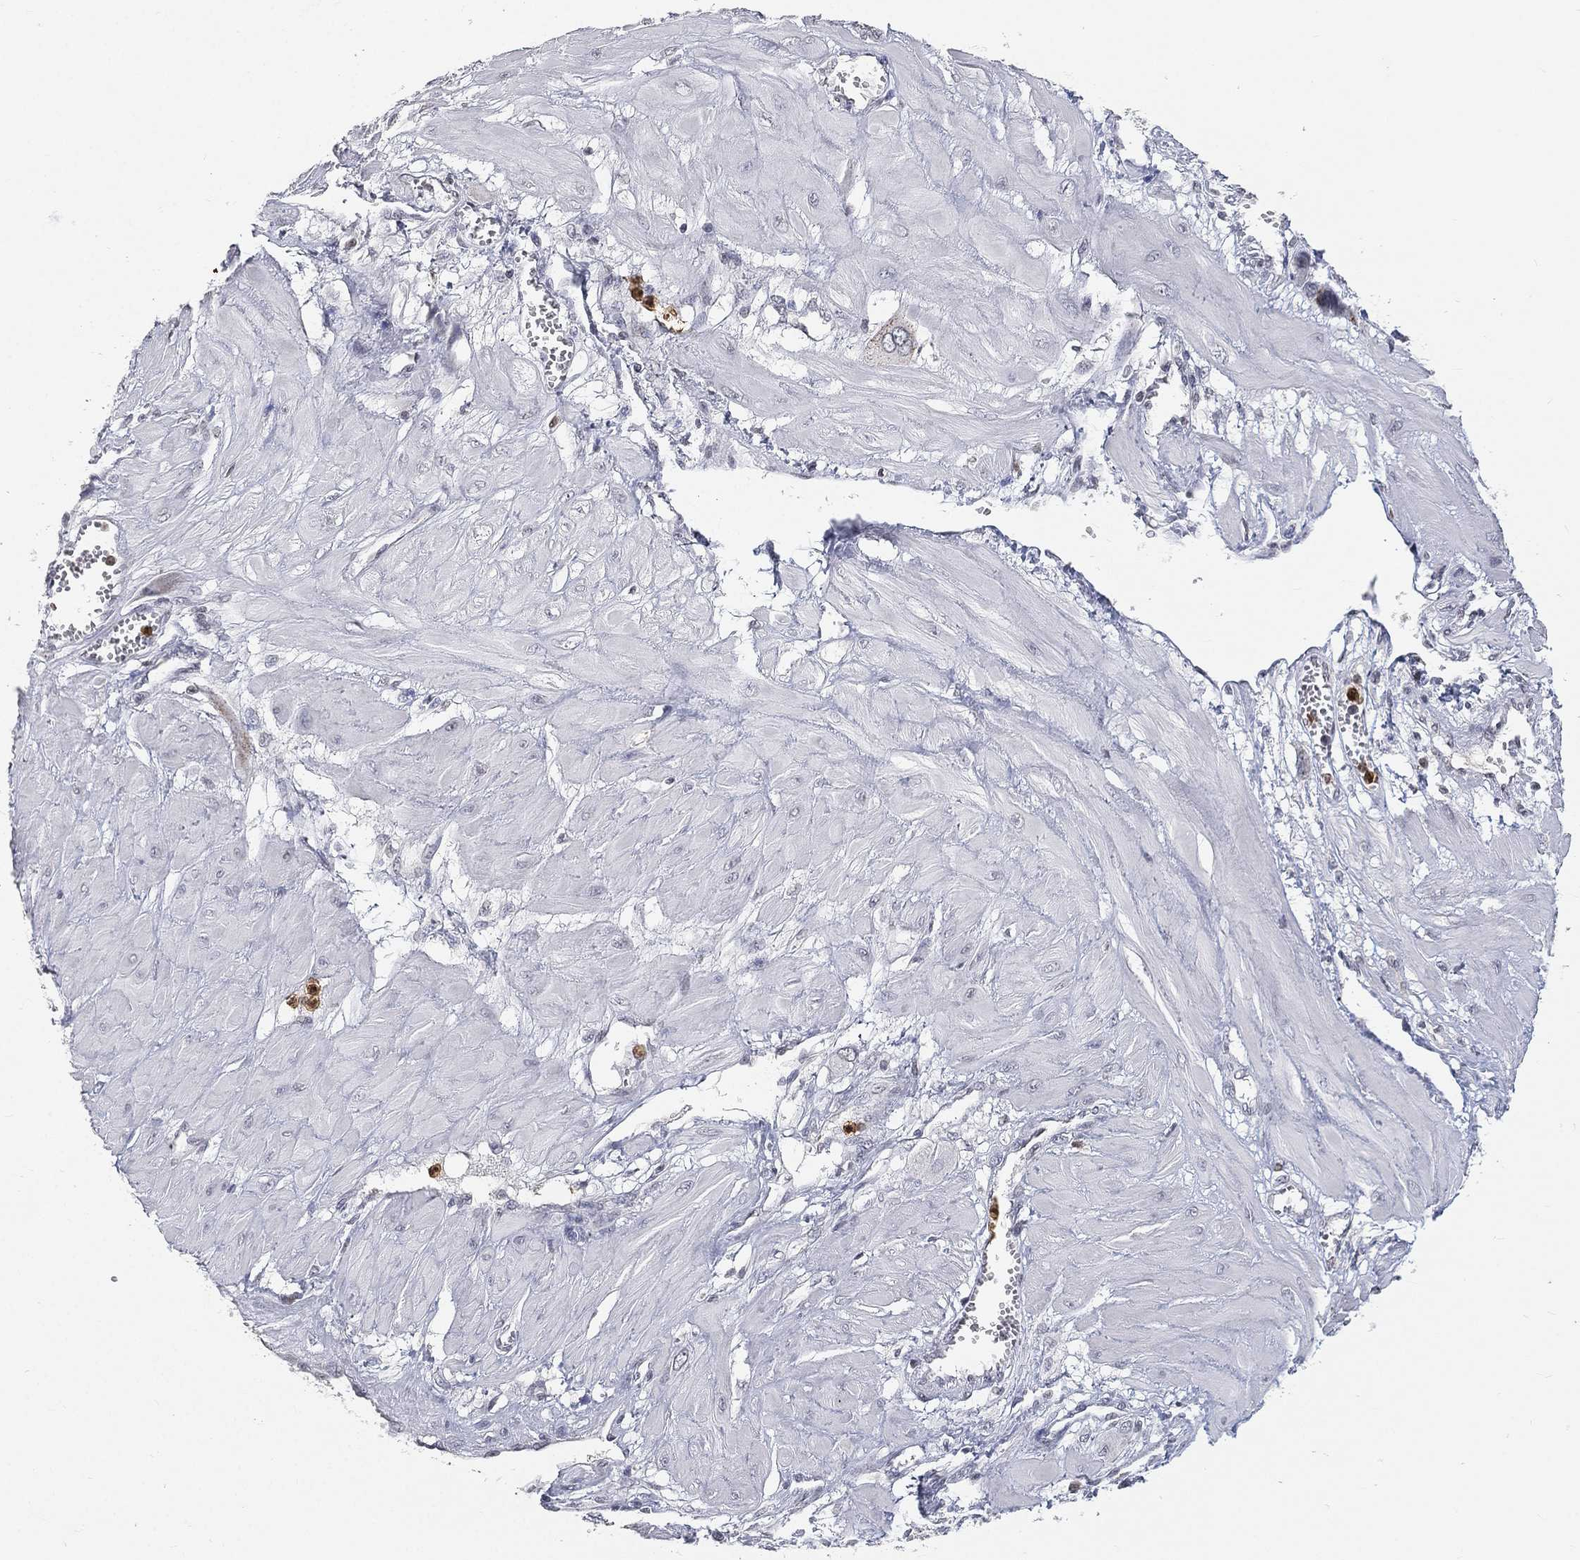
{"staining": {"intensity": "negative", "quantity": "none", "location": "none"}, "tissue": "cervical cancer", "cell_type": "Tumor cells", "image_type": "cancer", "snomed": [{"axis": "morphology", "description": "Squamous cell carcinoma, NOS"}, {"axis": "topography", "description": "Cervix"}], "caption": "The histopathology image reveals no staining of tumor cells in cervical squamous cell carcinoma.", "gene": "ARG1", "patient": {"sex": "female", "age": 34}}